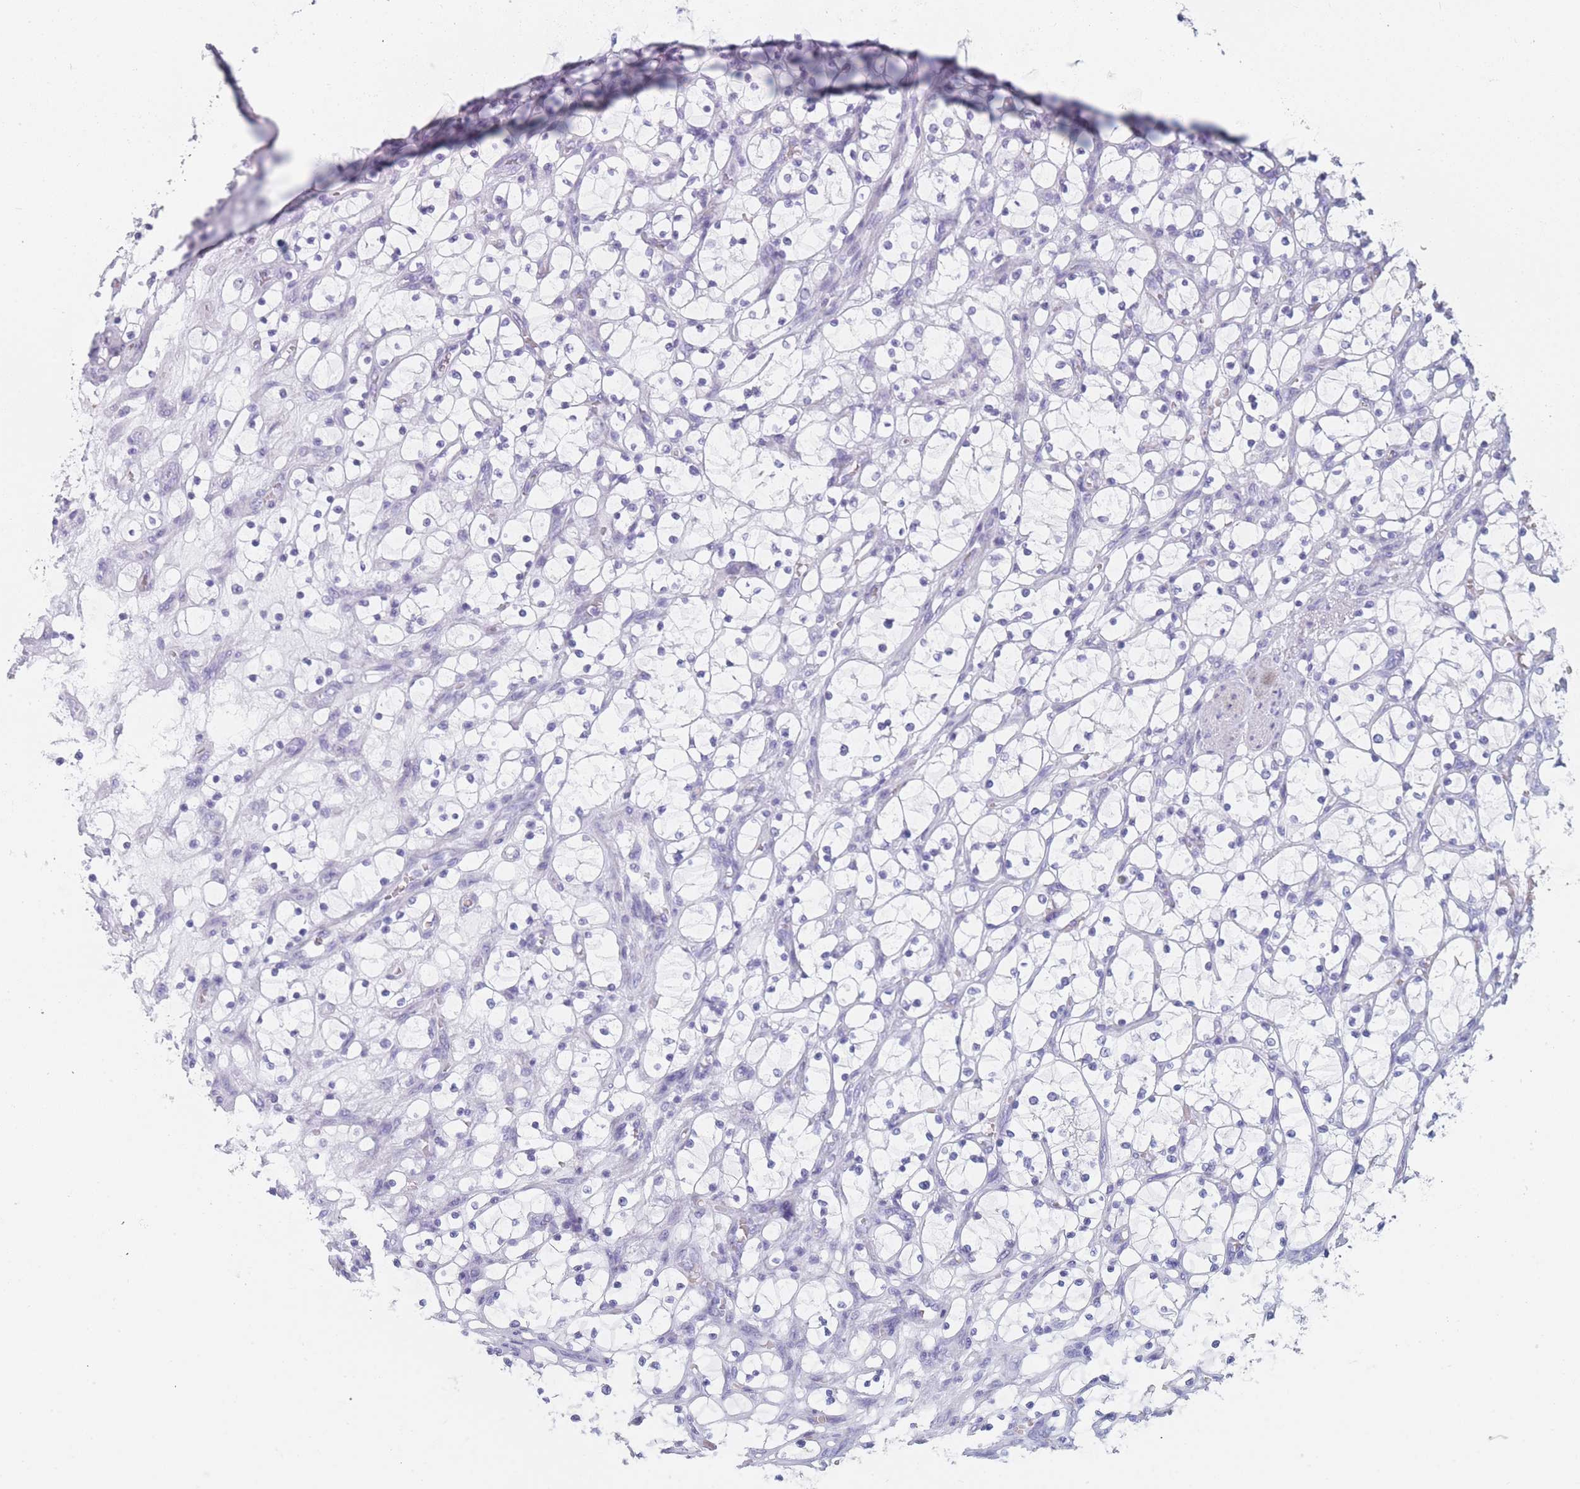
{"staining": {"intensity": "negative", "quantity": "none", "location": "none"}, "tissue": "renal cancer", "cell_type": "Tumor cells", "image_type": "cancer", "snomed": [{"axis": "morphology", "description": "Adenocarcinoma, NOS"}, {"axis": "topography", "description": "Kidney"}], "caption": "Immunohistochemistry photomicrograph of human renal cancer stained for a protein (brown), which exhibits no positivity in tumor cells.", "gene": "OR5D16", "patient": {"sex": "female", "age": 69}}